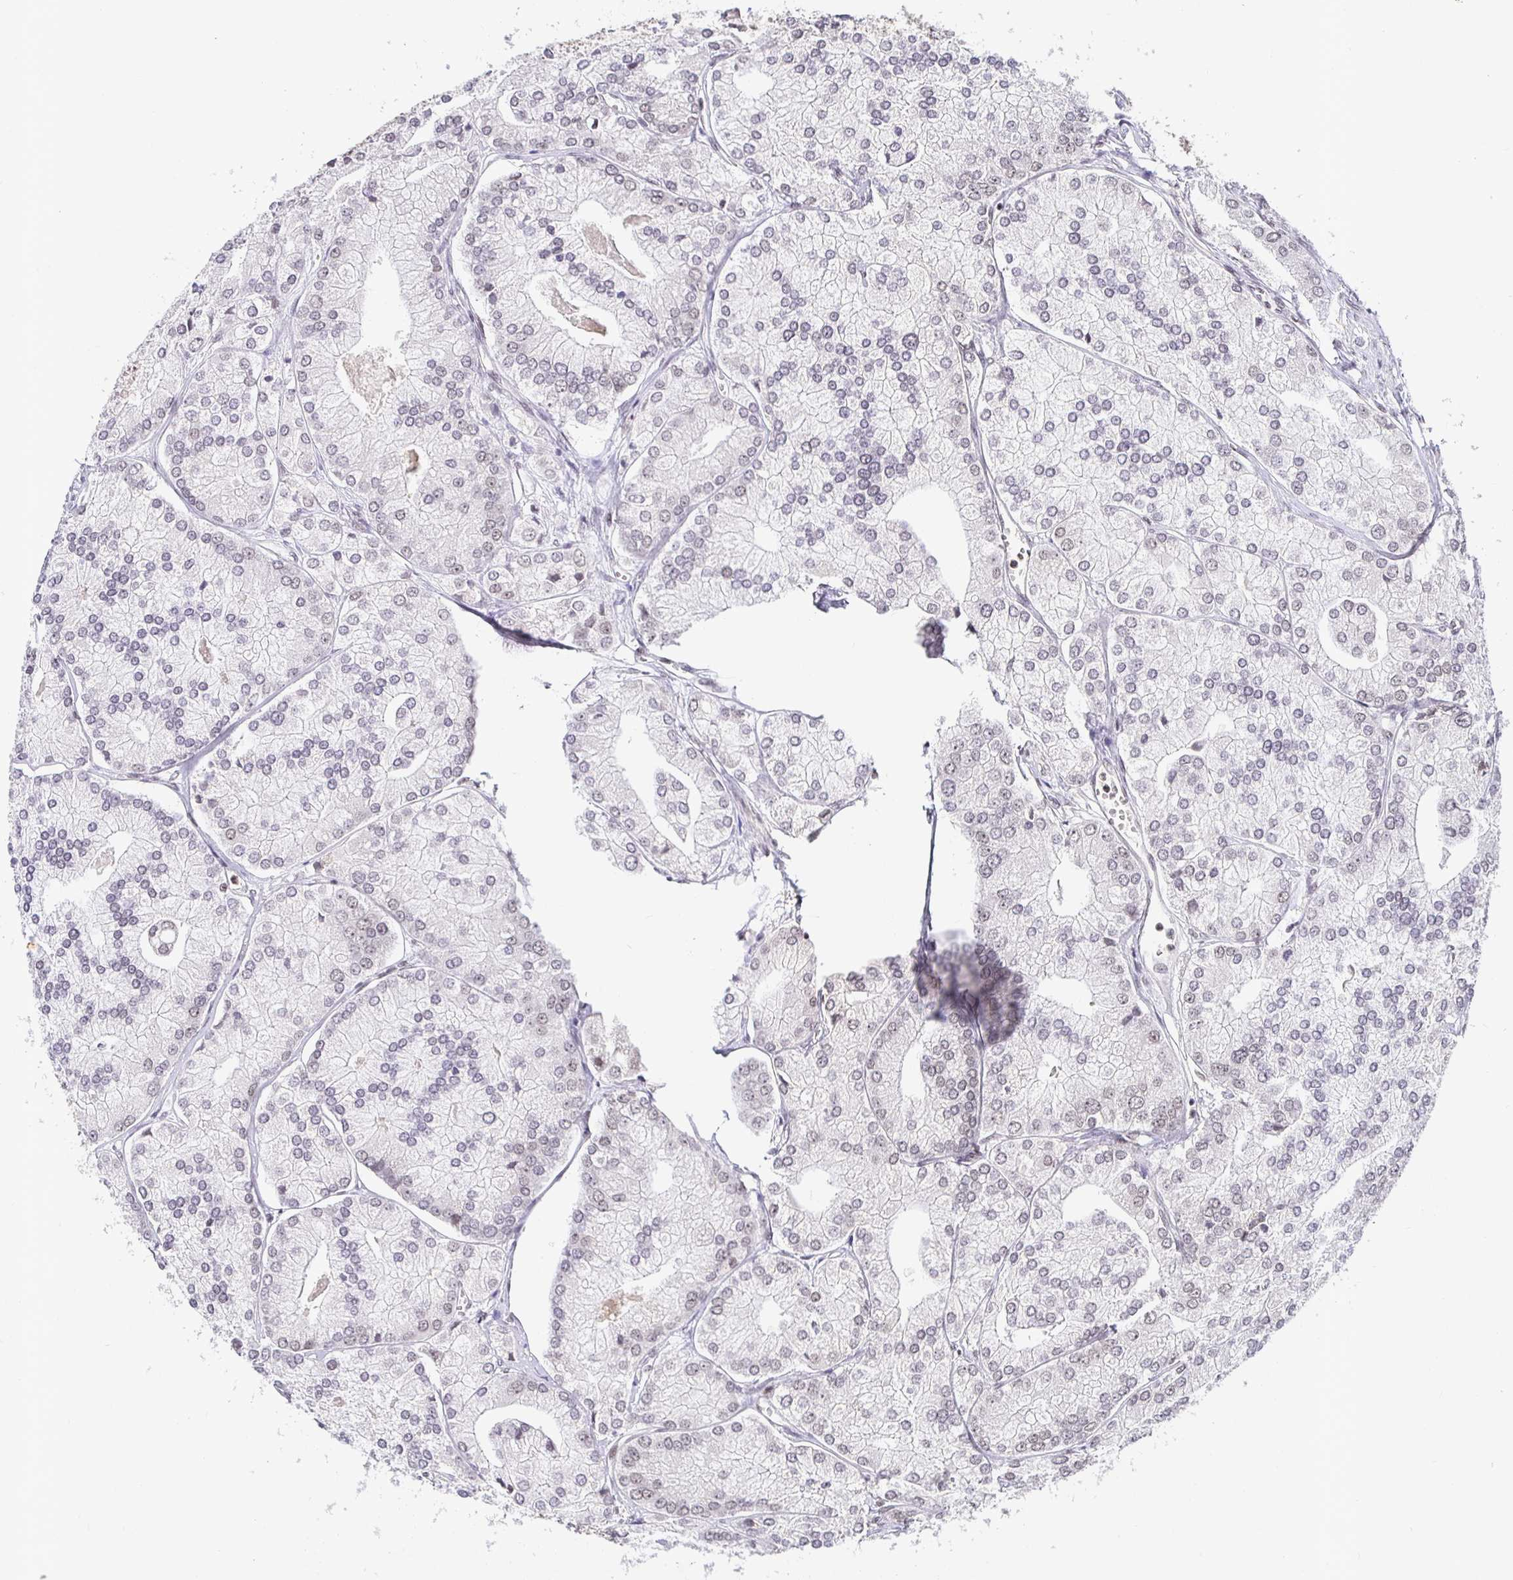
{"staining": {"intensity": "moderate", "quantity": "25%-75%", "location": "nuclear"}, "tissue": "prostate cancer", "cell_type": "Tumor cells", "image_type": "cancer", "snomed": [{"axis": "morphology", "description": "Adenocarcinoma, High grade"}, {"axis": "topography", "description": "Prostate"}], "caption": "A high-resolution image shows IHC staining of high-grade adenocarcinoma (prostate), which demonstrates moderate nuclear staining in about 25%-75% of tumor cells. Using DAB (3,3'-diaminobenzidine) (brown) and hematoxylin (blue) stains, captured at high magnification using brightfield microscopy.", "gene": "USF1", "patient": {"sex": "male", "age": 61}}